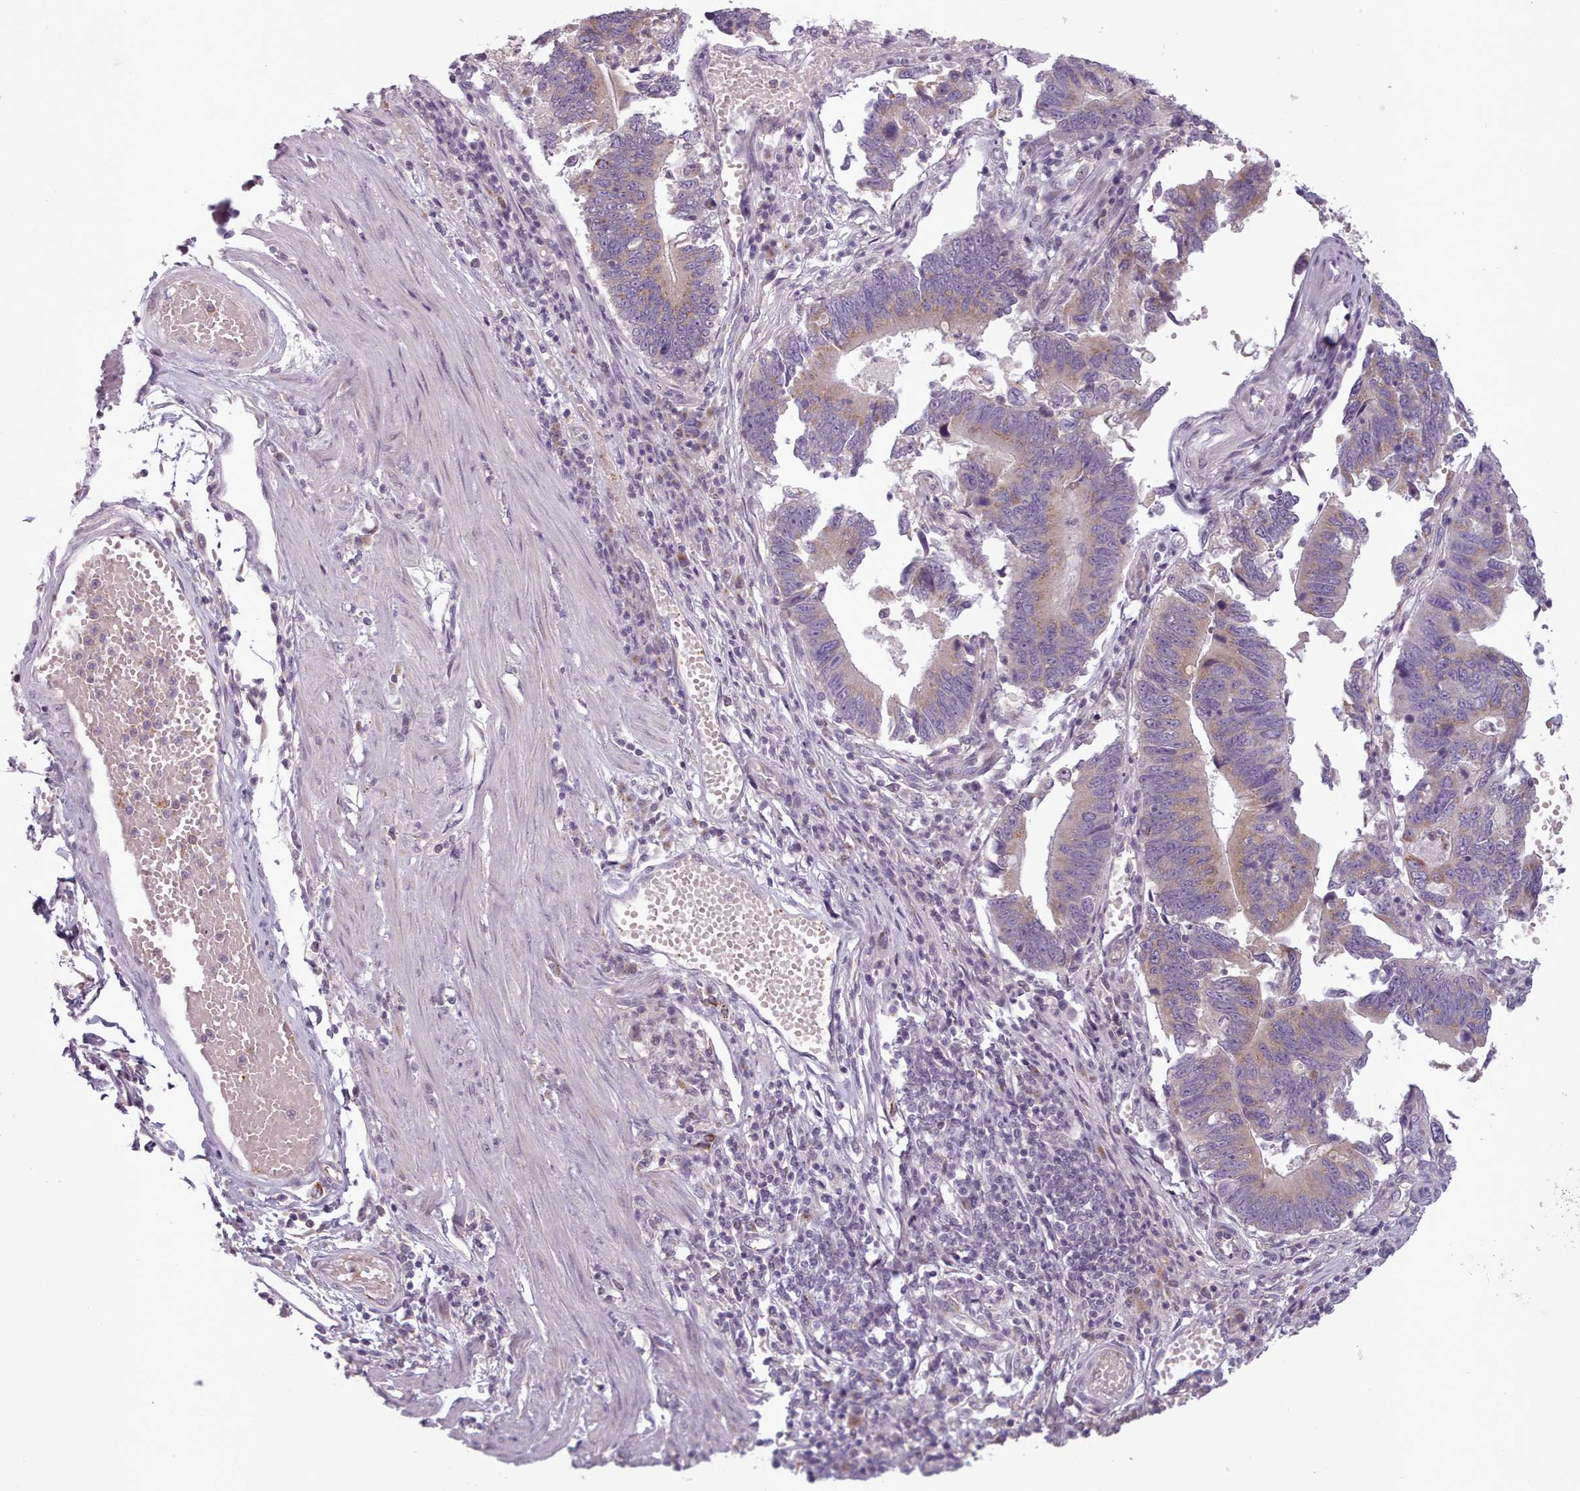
{"staining": {"intensity": "weak", "quantity": "25%-75%", "location": "cytoplasmic/membranous"}, "tissue": "stomach cancer", "cell_type": "Tumor cells", "image_type": "cancer", "snomed": [{"axis": "morphology", "description": "Adenocarcinoma, NOS"}, {"axis": "topography", "description": "Stomach"}], "caption": "High-magnification brightfield microscopy of stomach cancer (adenocarcinoma) stained with DAB (brown) and counterstained with hematoxylin (blue). tumor cells exhibit weak cytoplasmic/membranous staining is present in approximately25%-75% of cells. The staining was performed using DAB to visualize the protein expression in brown, while the nuclei were stained in blue with hematoxylin (Magnification: 20x).", "gene": "LAPTM5", "patient": {"sex": "male", "age": 59}}